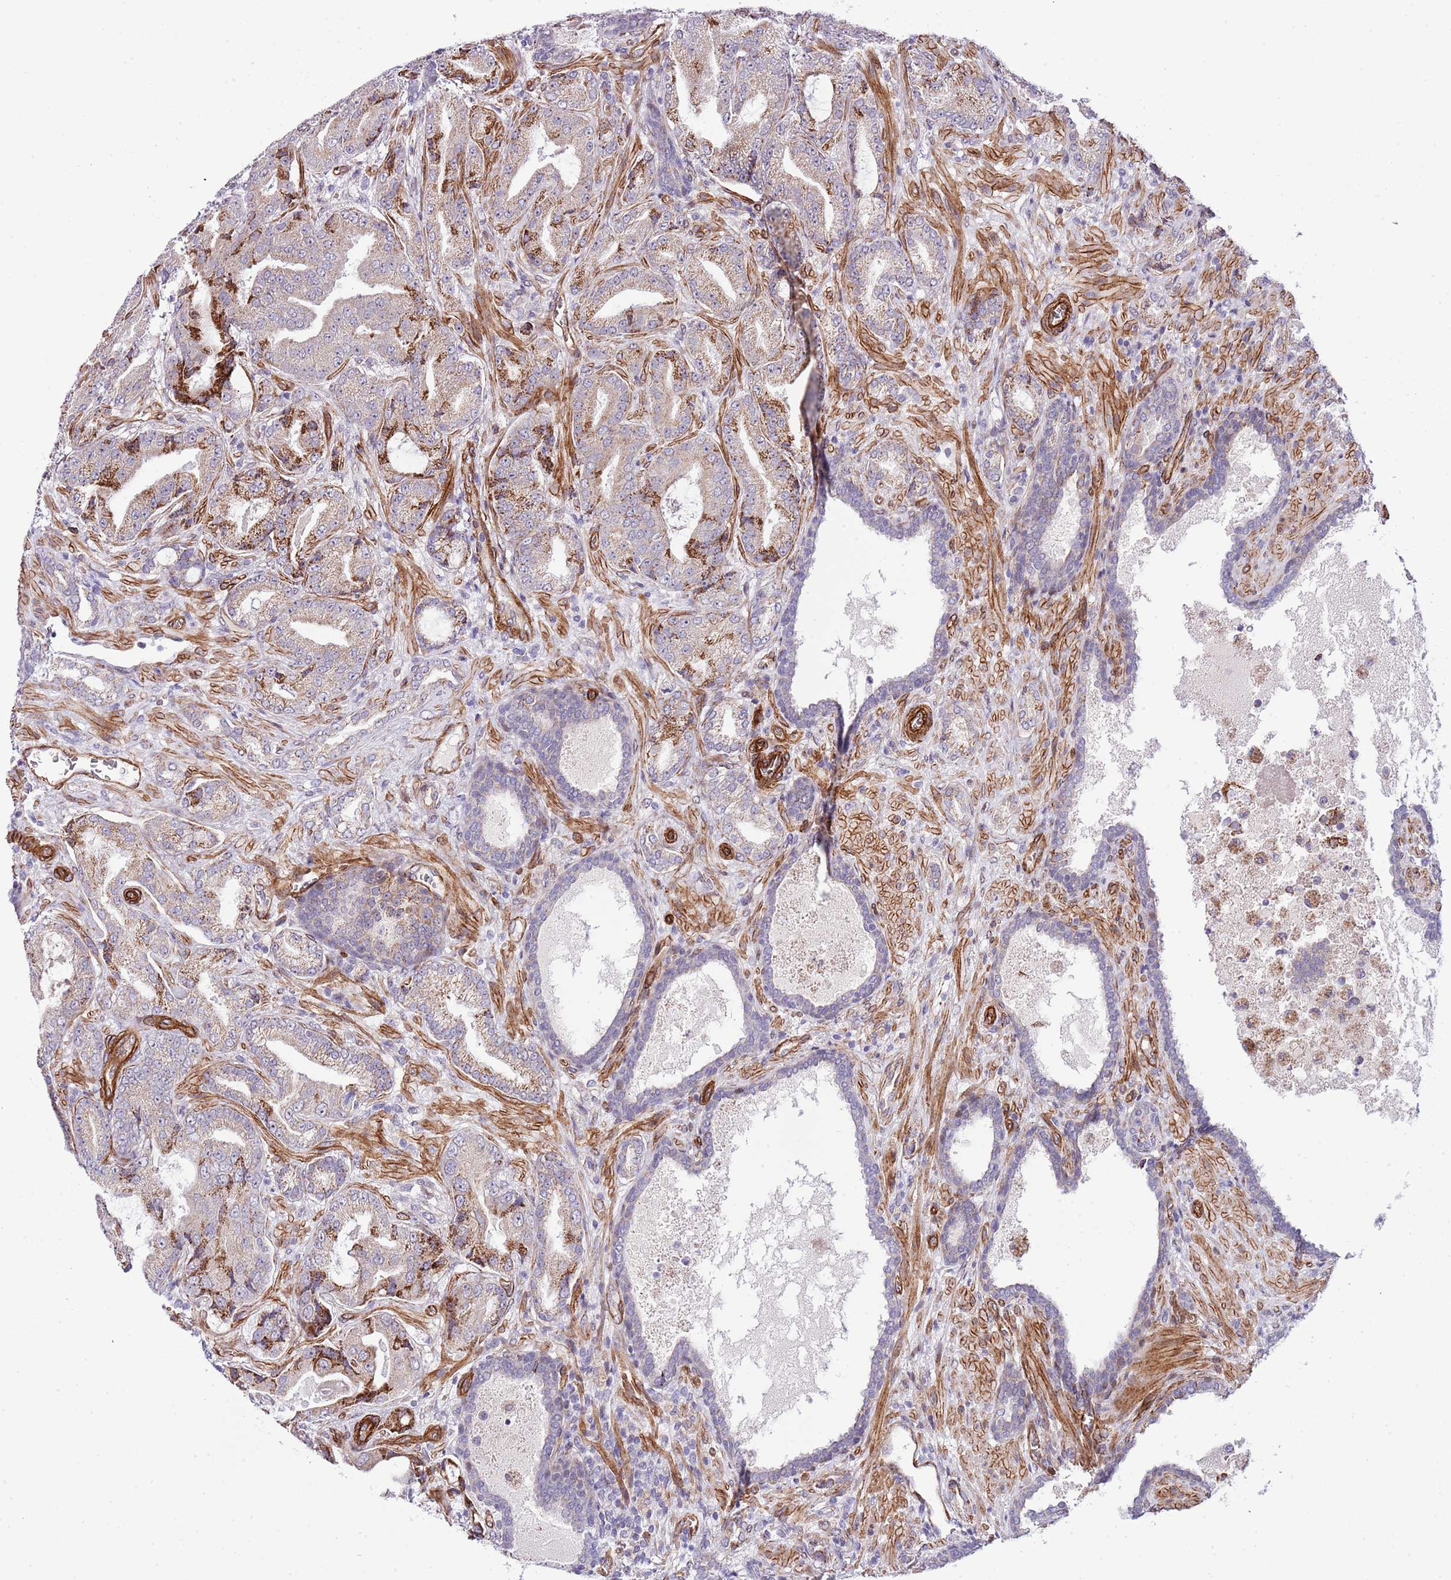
{"staining": {"intensity": "weak", "quantity": "25%-75%", "location": "cytoplasmic/membranous"}, "tissue": "prostate cancer", "cell_type": "Tumor cells", "image_type": "cancer", "snomed": [{"axis": "morphology", "description": "Adenocarcinoma, High grade"}, {"axis": "topography", "description": "Prostate"}], "caption": "The photomicrograph demonstrates immunohistochemical staining of prostate high-grade adenocarcinoma. There is weak cytoplasmic/membranous positivity is seen in approximately 25%-75% of tumor cells. (IHC, brightfield microscopy, high magnification).", "gene": "NEK3", "patient": {"sex": "male", "age": 68}}